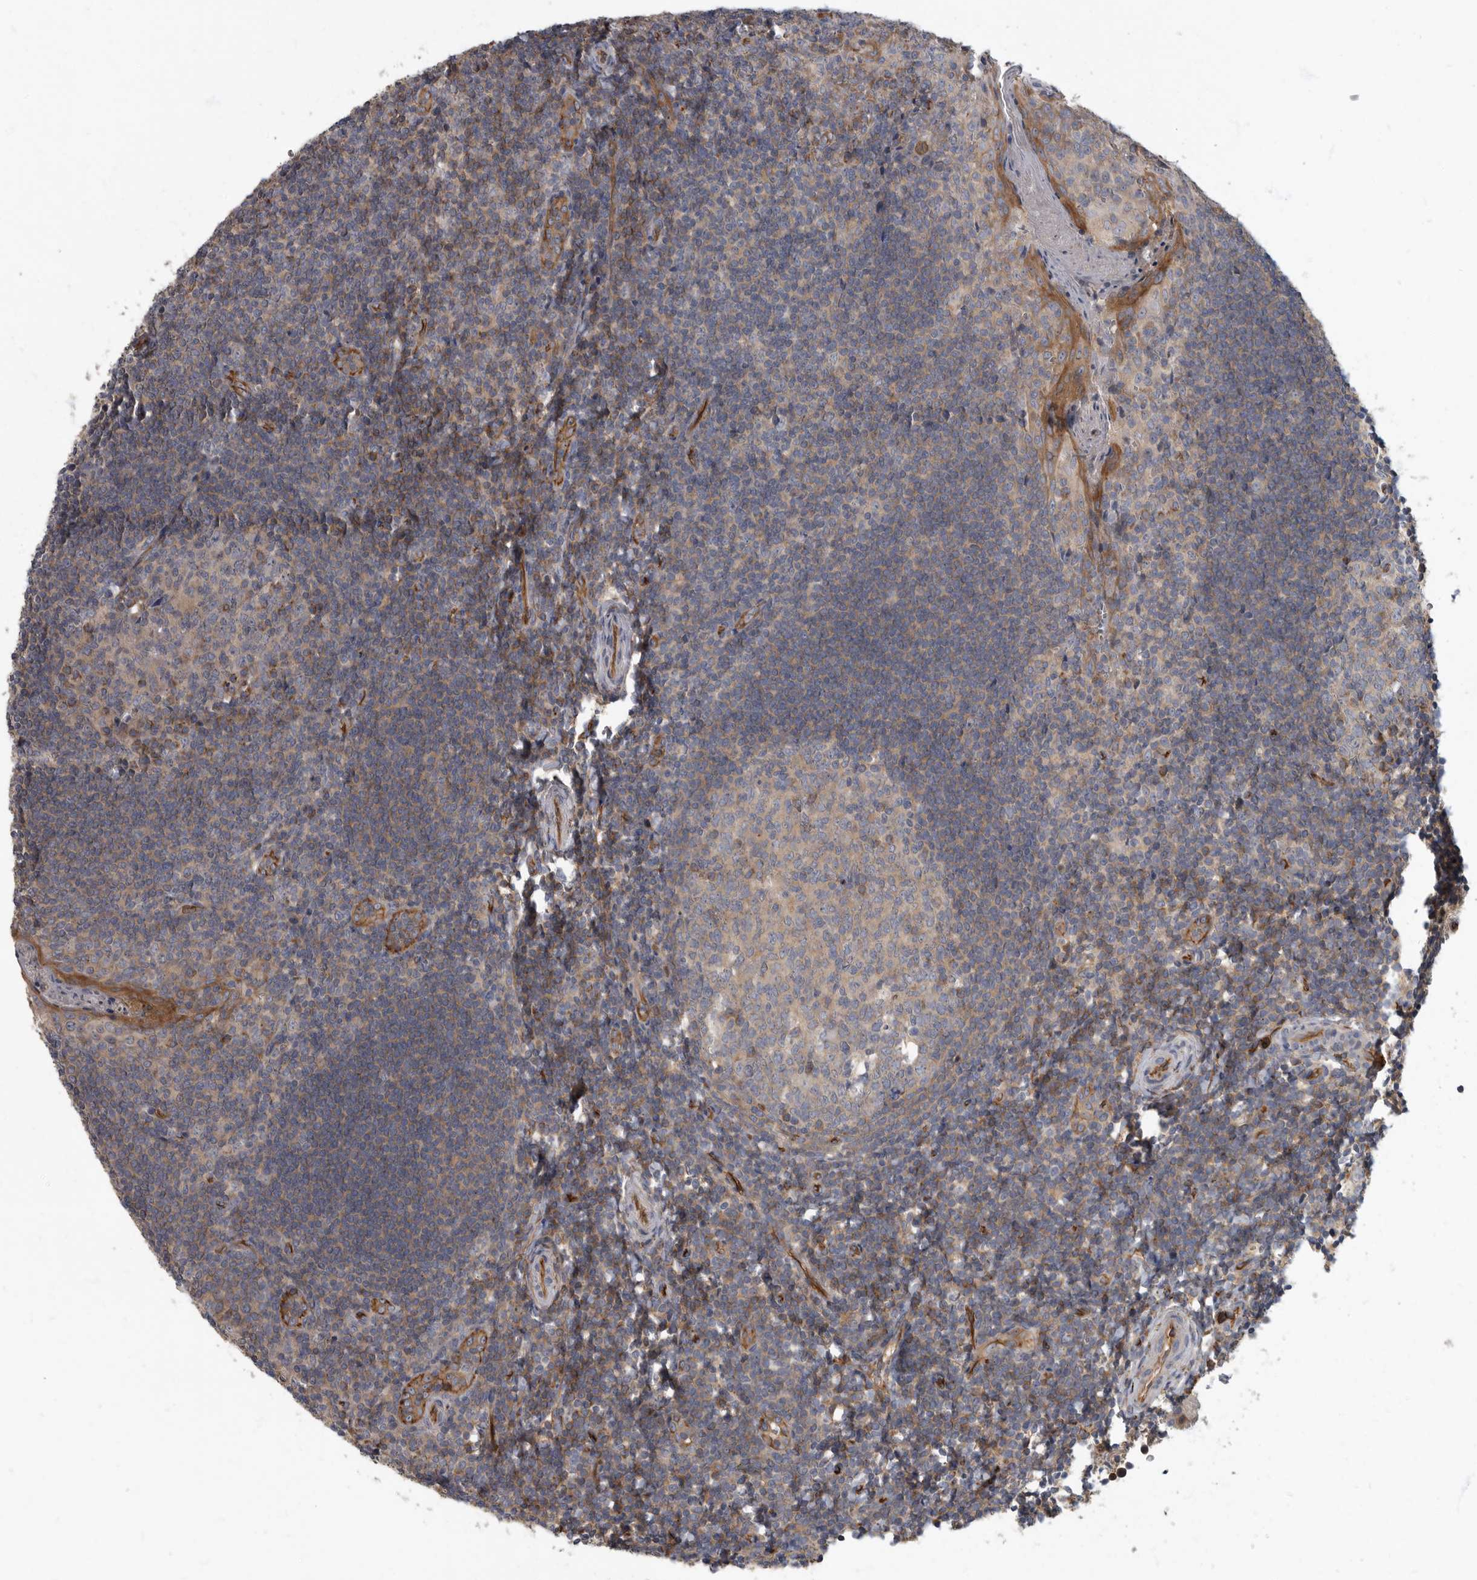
{"staining": {"intensity": "weak", "quantity": "<25%", "location": "cytoplasmic/membranous"}, "tissue": "tonsil", "cell_type": "Germinal center cells", "image_type": "normal", "snomed": [{"axis": "morphology", "description": "Normal tissue, NOS"}, {"axis": "topography", "description": "Tonsil"}], "caption": "Immunohistochemistry (IHC) micrograph of normal human tonsil stained for a protein (brown), which exhibits no expression in germinal center cells.", "gene": "PDK1", "patient": {"sex": "male", "age": 27}}